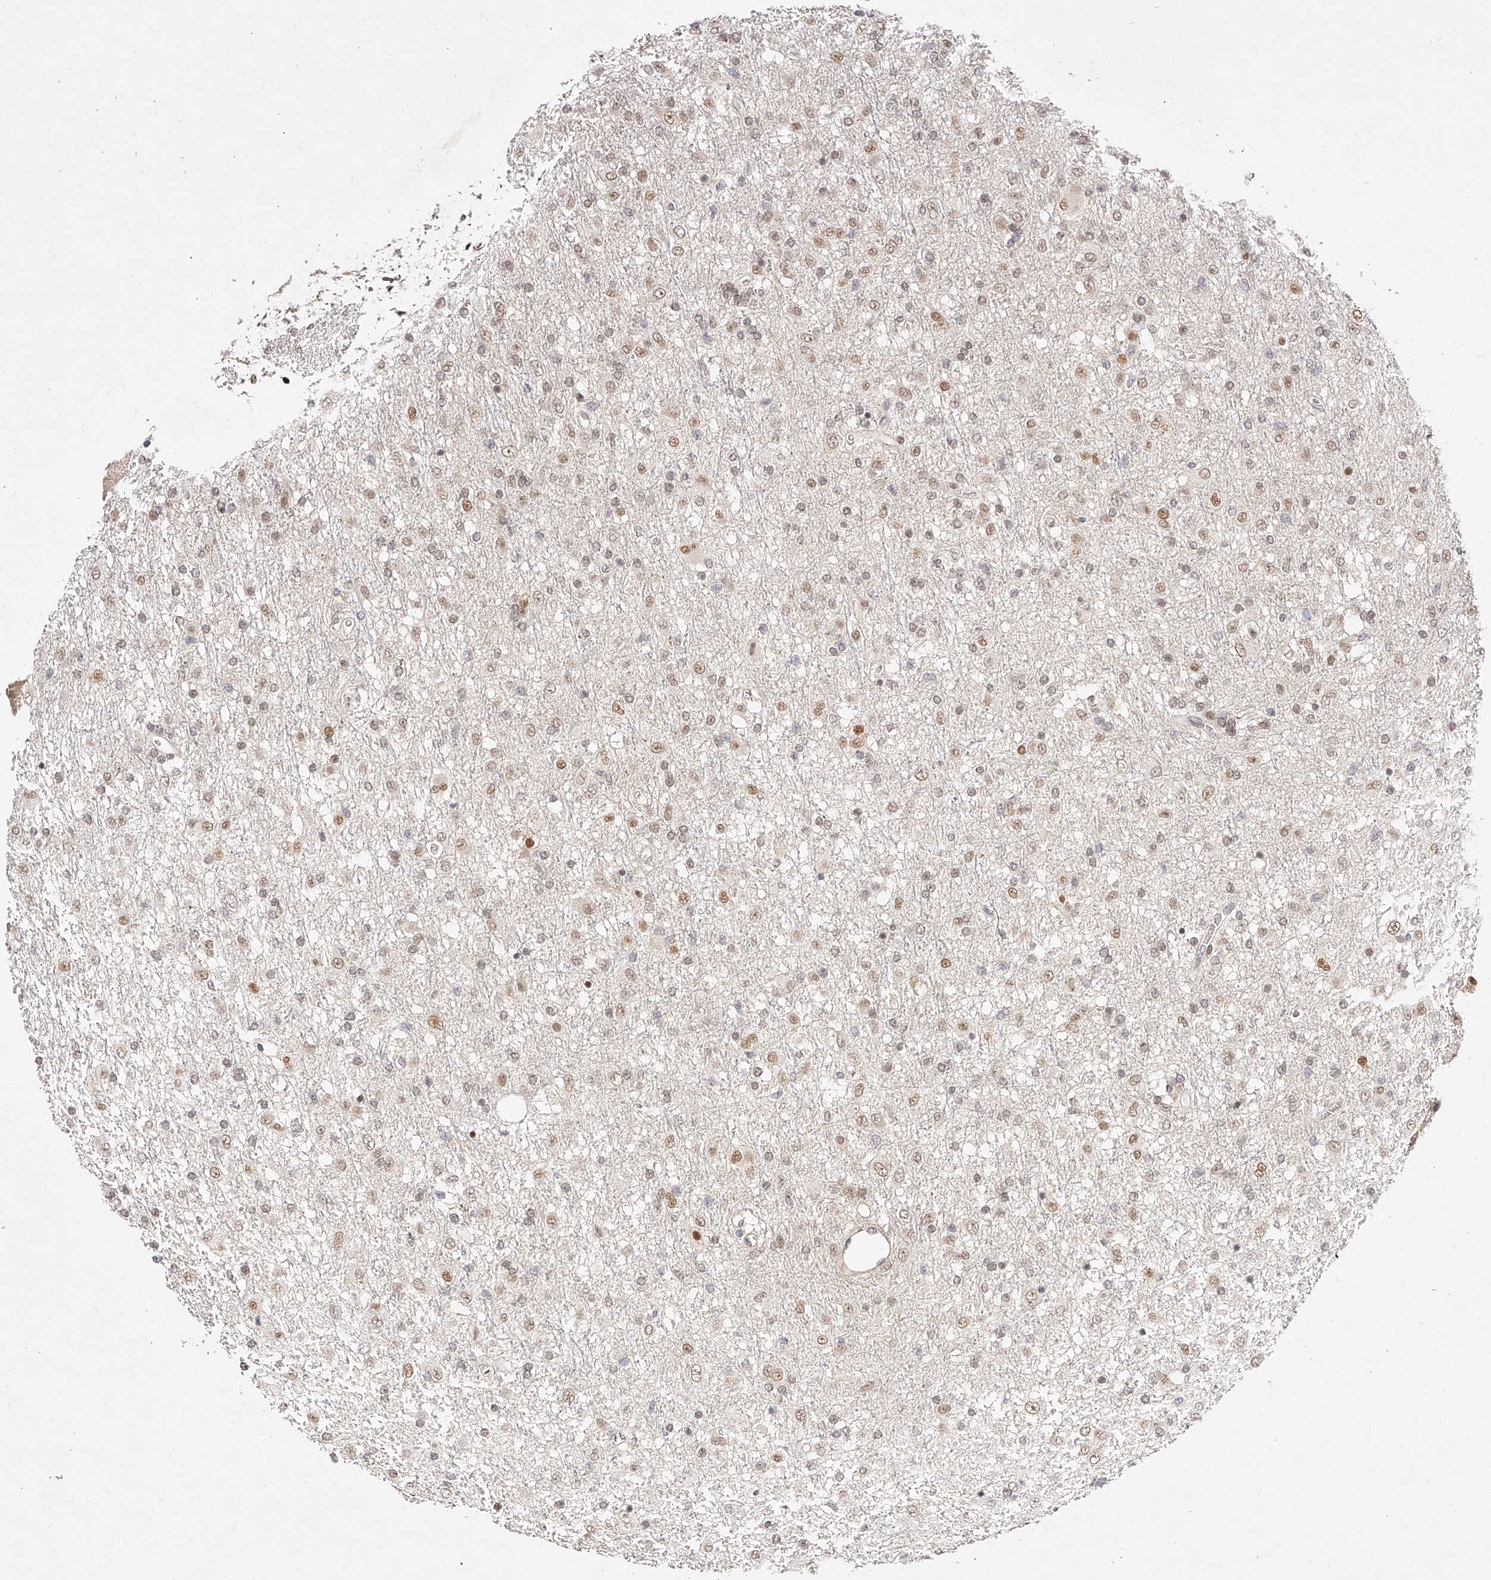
{"staining": {"intensity": "moderate", "quantity": ">75%", "location": "nuclear"}, "tissue": "glioma", "cell_type": "Tumor cells", "image_type": "cancer", "snomed": [{"axis": "morphology", "description": "Glioma, malignant, Low grade"}, {"axis": "topography", "description": "Brain"}], "caption": "Moderate nuclear expression for a protein is present in approximately >75% of tumor cells of malignant glioma (low-grade) using IHC.", "gene": "USF3", "patient": {"sex": "male", "age": 65}}